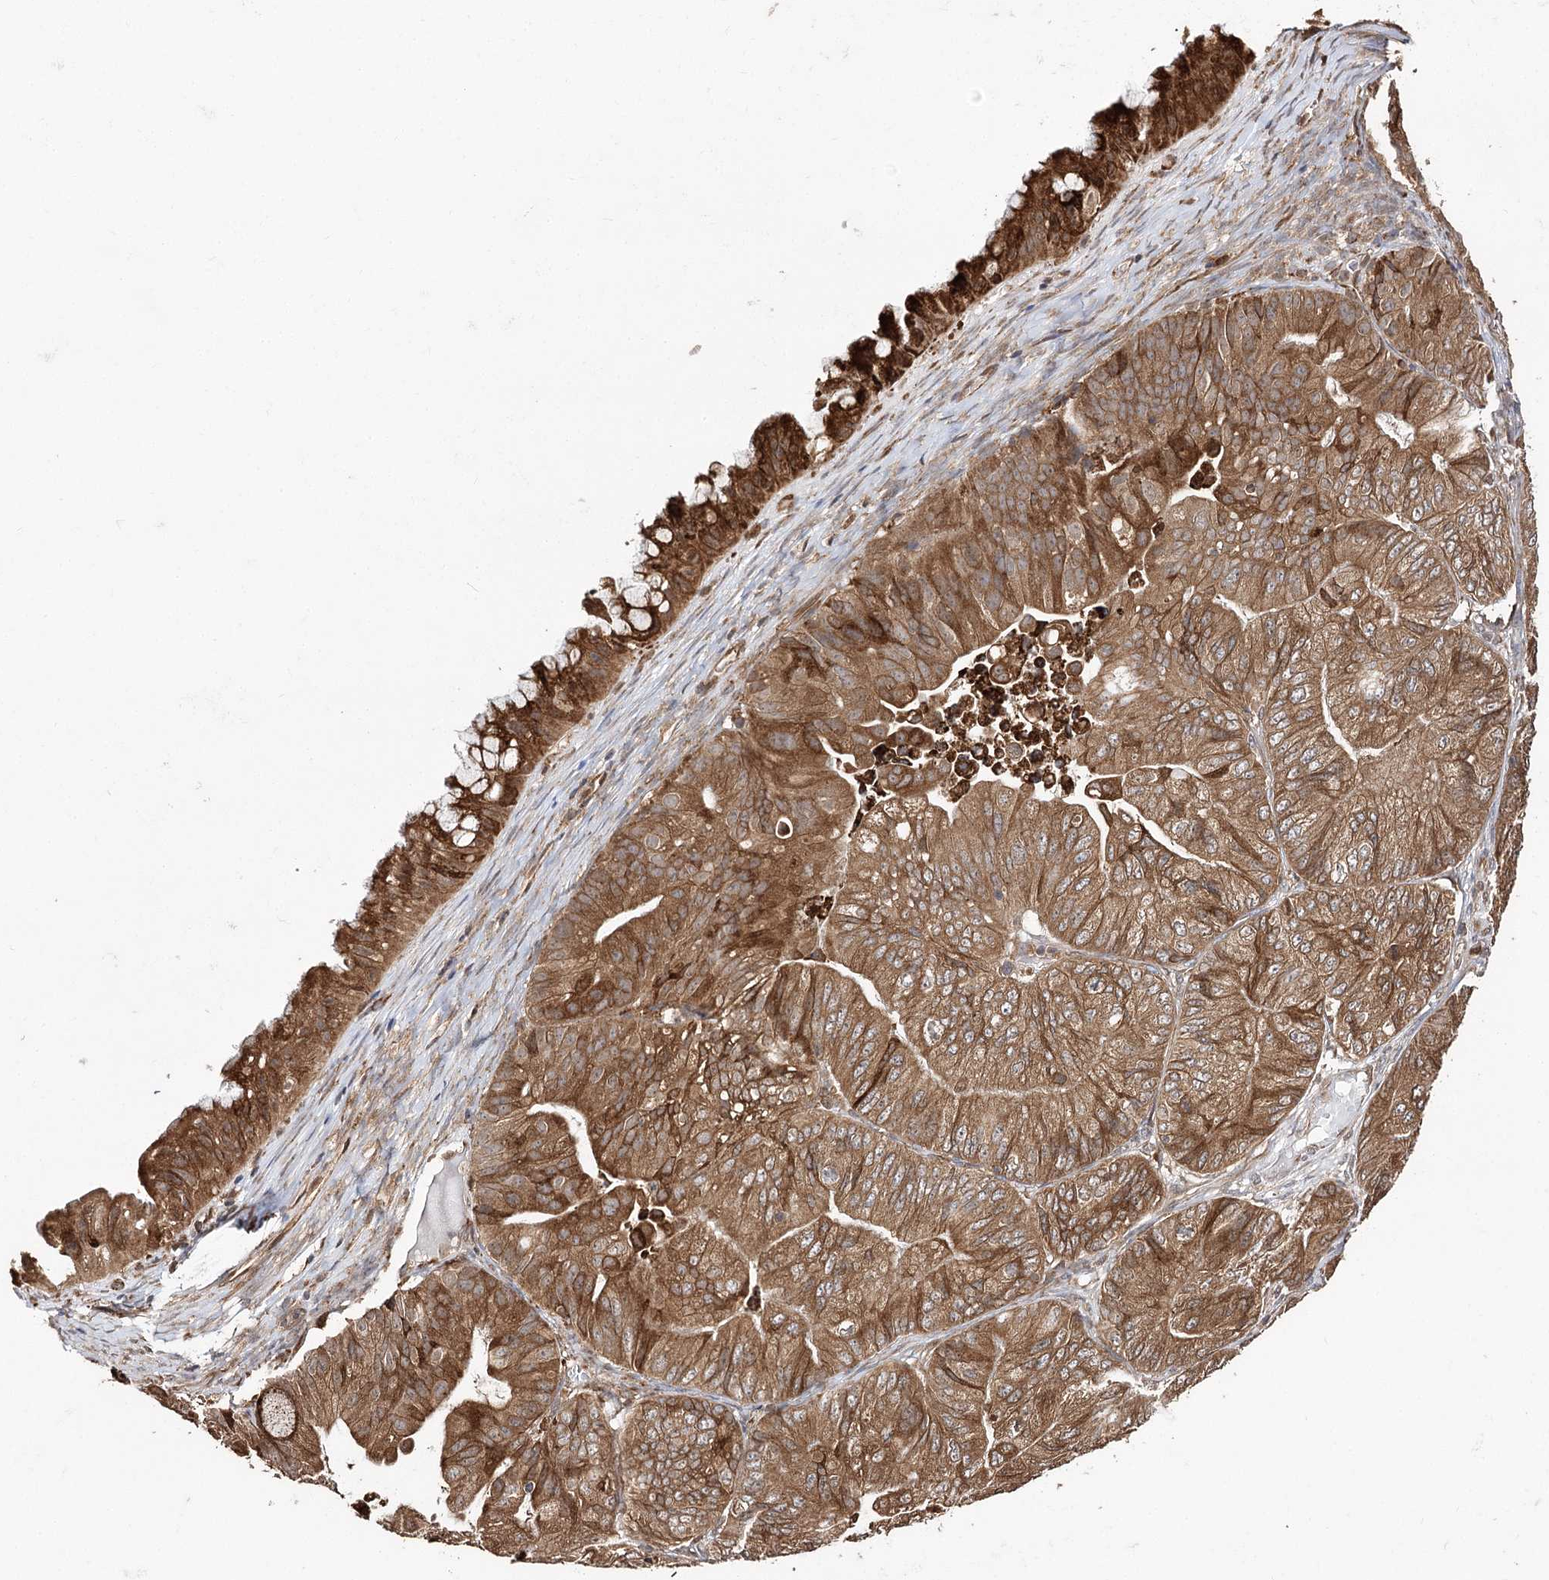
{"staining": {"intensity": "moderate", "quantity": ">75%", "location": "cytoplasmic/membranous"}, "tissue": "ovarian cancer", "cell_type": "Tumor cells", "image_type": "cancer", "snomed": [{"axis": "morphology", "description": "Cystadenocarcinoma, mucinous, NOS"}, {"axis": "topography", "description": "Ovary"}], "caption": "Protein analysis of ovarian mucinous cystadenocarcinoma tissue exhibits moderate cytoplasmic/membranous expression in approximately >75% of tumor cells.", "gene": "DNAJB14", "patient": {"sex": "female", "age": 61}}